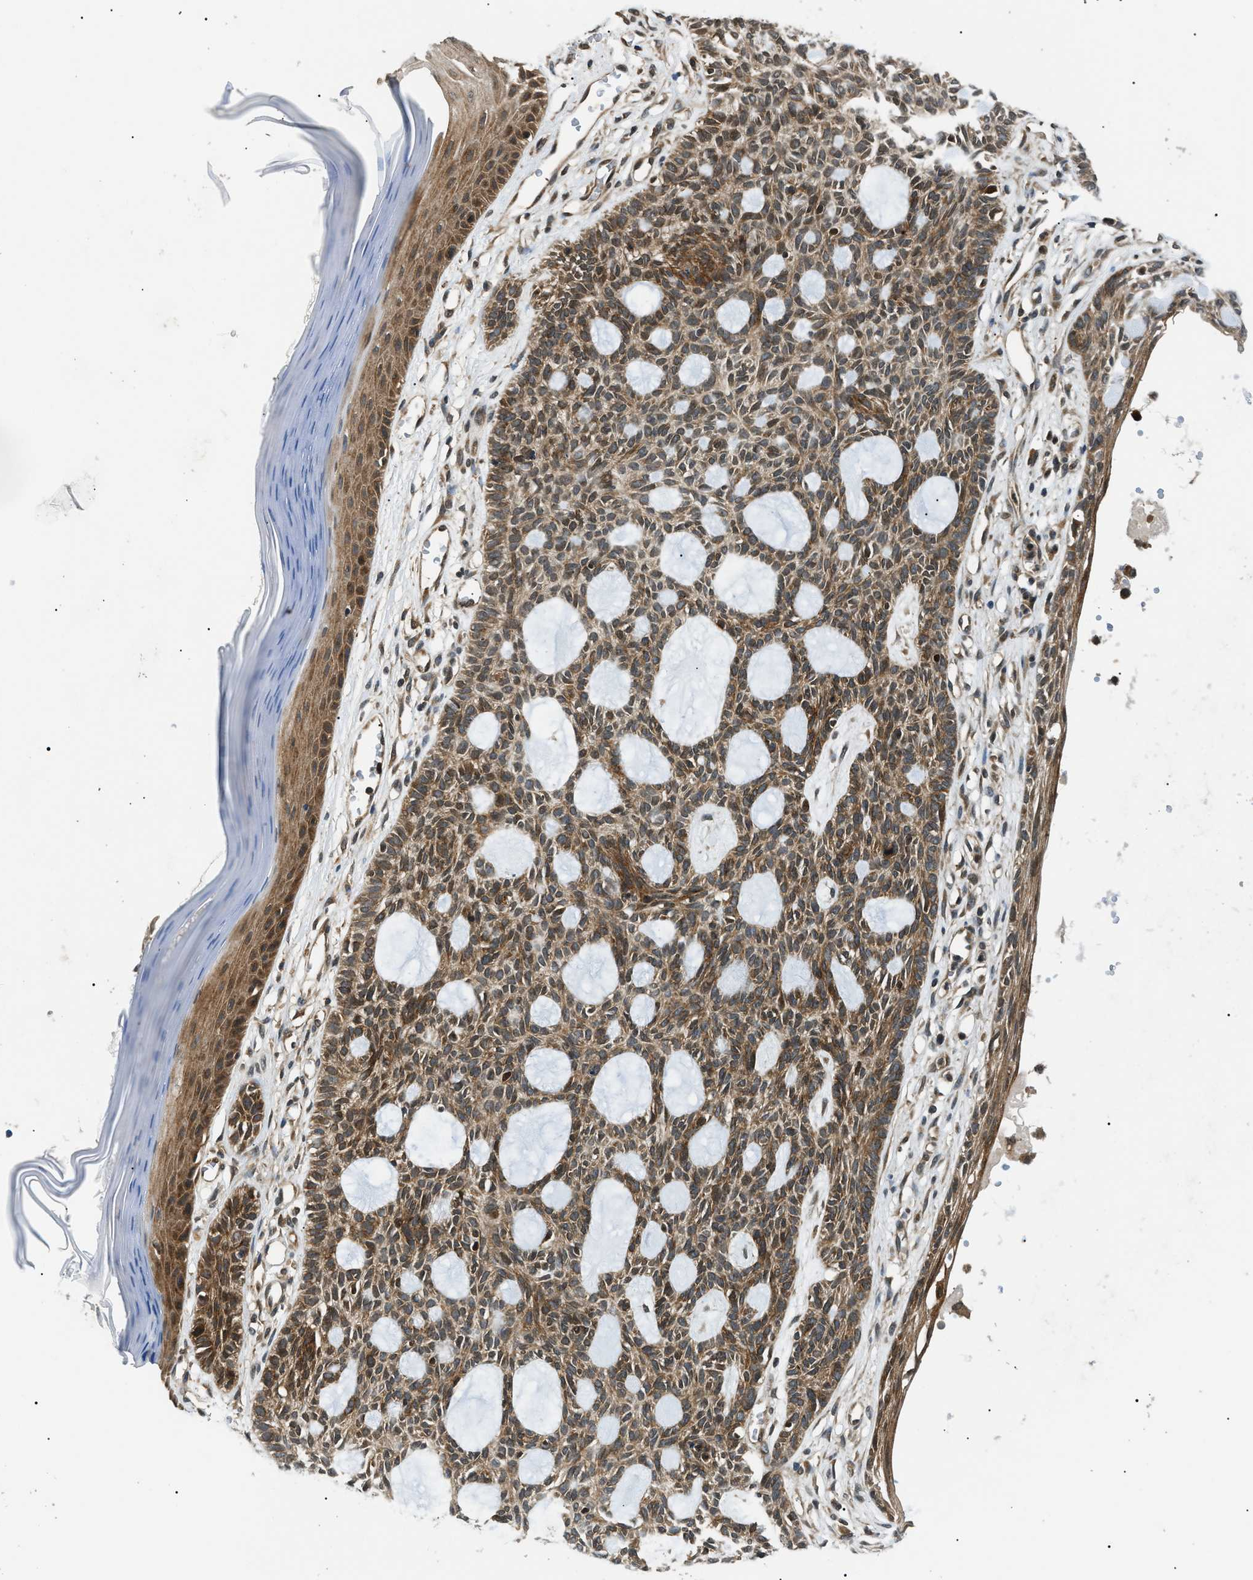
{"staining": {"intensity": "moderate", "quantity": ">75%", "location": "cytoplasmic/membranous"}, "tissue": "skin cancer", "cell_type": "Tumor cells", "image_type": "cancer", "snomed": [{"axis": "morphology", "description": "Basal cell carcinoma"}, {"axis": "topography", "description": "Skin"}], "caption": "Tumor cells display medium levels of moderate cytoplasmic/membranous expression in approximately >75% of cells in skin basal cell carcinoma.", "gene": "ATP6AP1", "patient": {"sex": "male", "age": 67}}